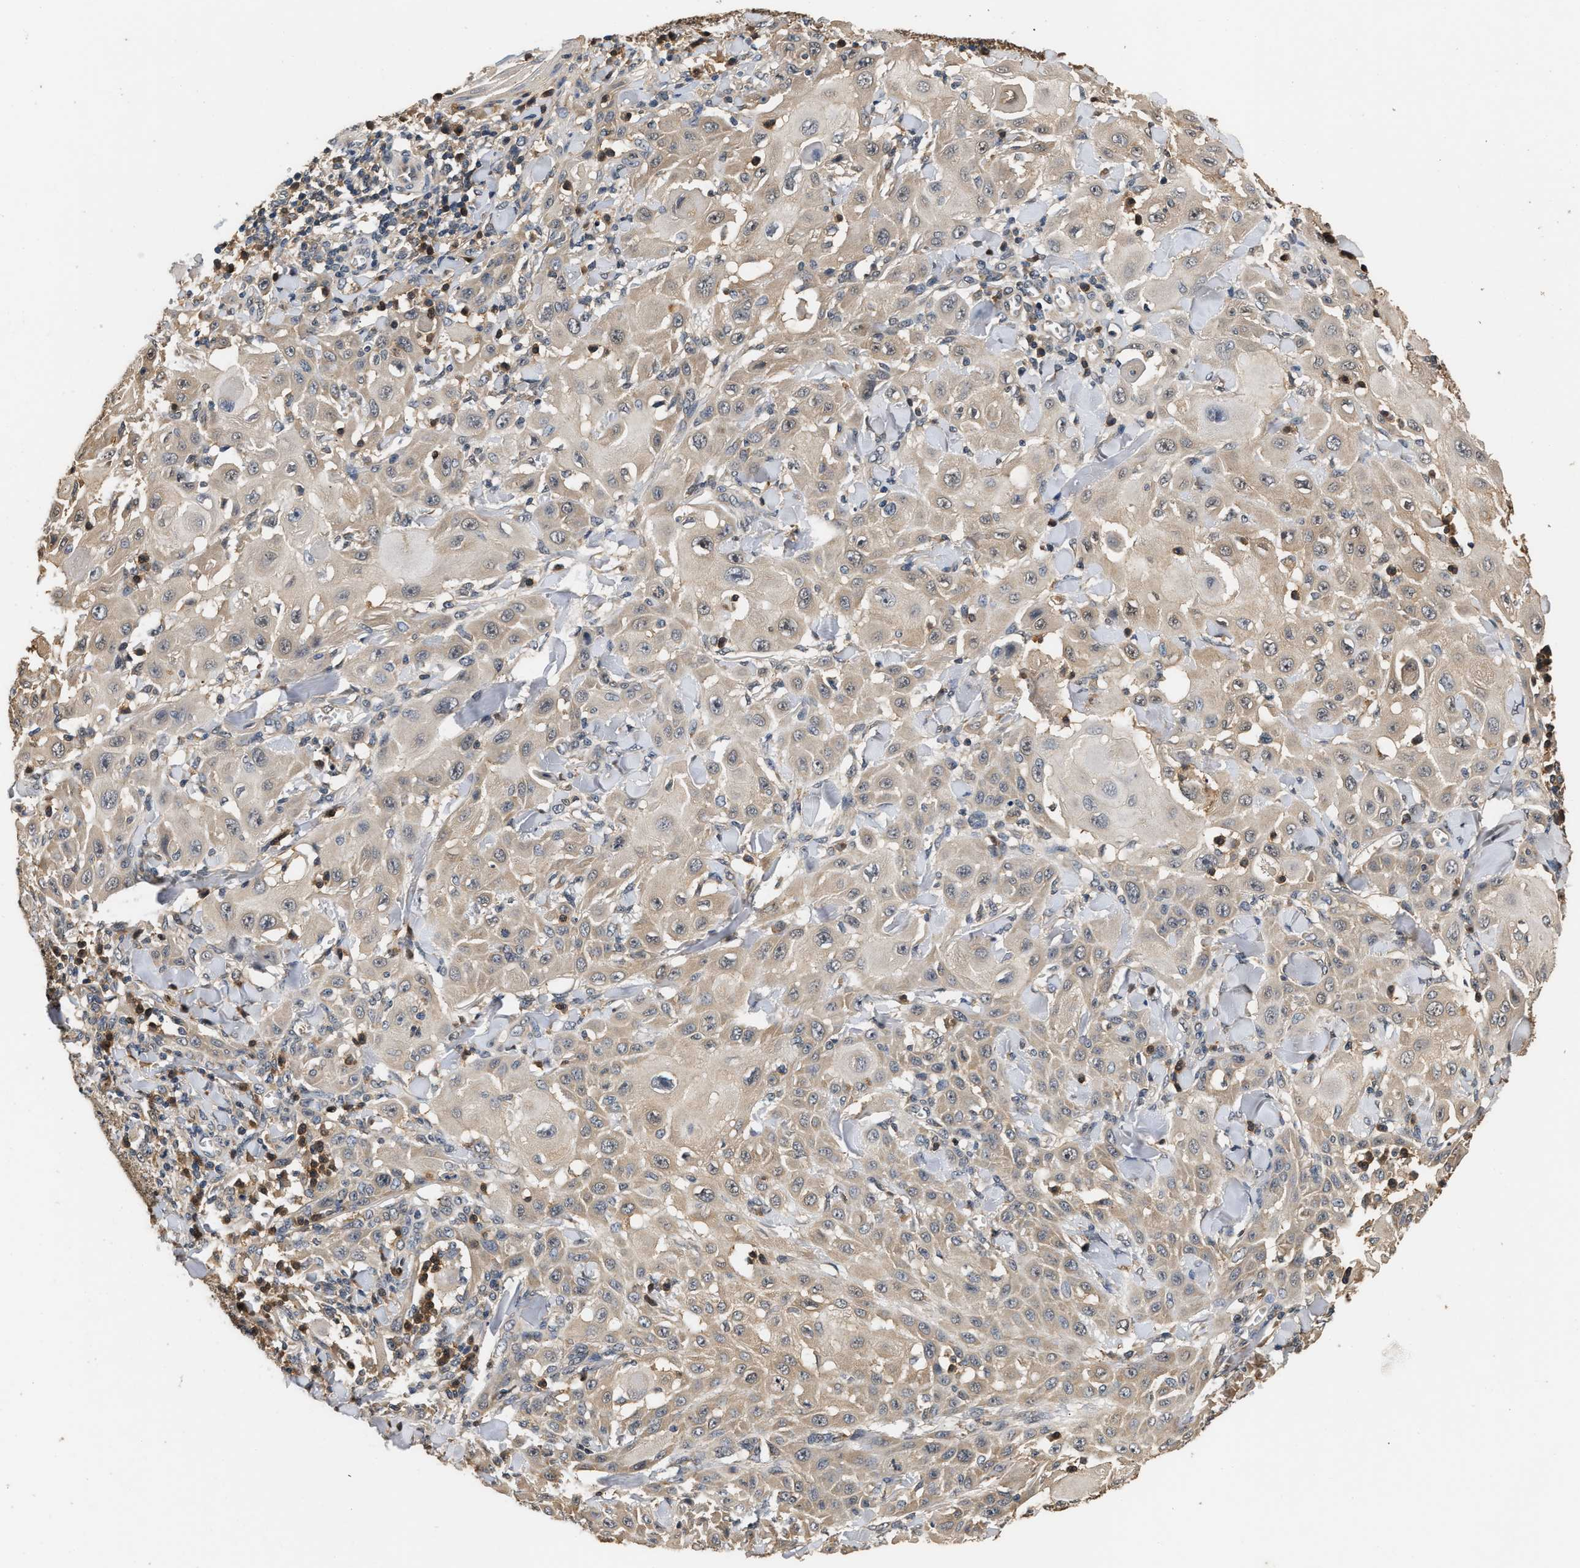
{"staining": {"intensity": "weak", "quantity": "<25%", "location": "cytoplasmic/membranous"}, "tissue": "skin cancer", "cell_type": "Tumor cells", "image_type": "cancer", "snomed": [{"axis": "morphology", "description": "Squamous cell carcinoma in situ, NOS"}, {"axis": "morphology", "description": "Squamous cell carcinoma, NOS"}, {"axis": "topography", "description": "Skin"}], "caption": "Immunohistochemical staining of squamous cell carcinoma (skin) displays no significant staining in tumor cells.", "gene": "GPI", "patient": {"sex": "male", "age": 93}}